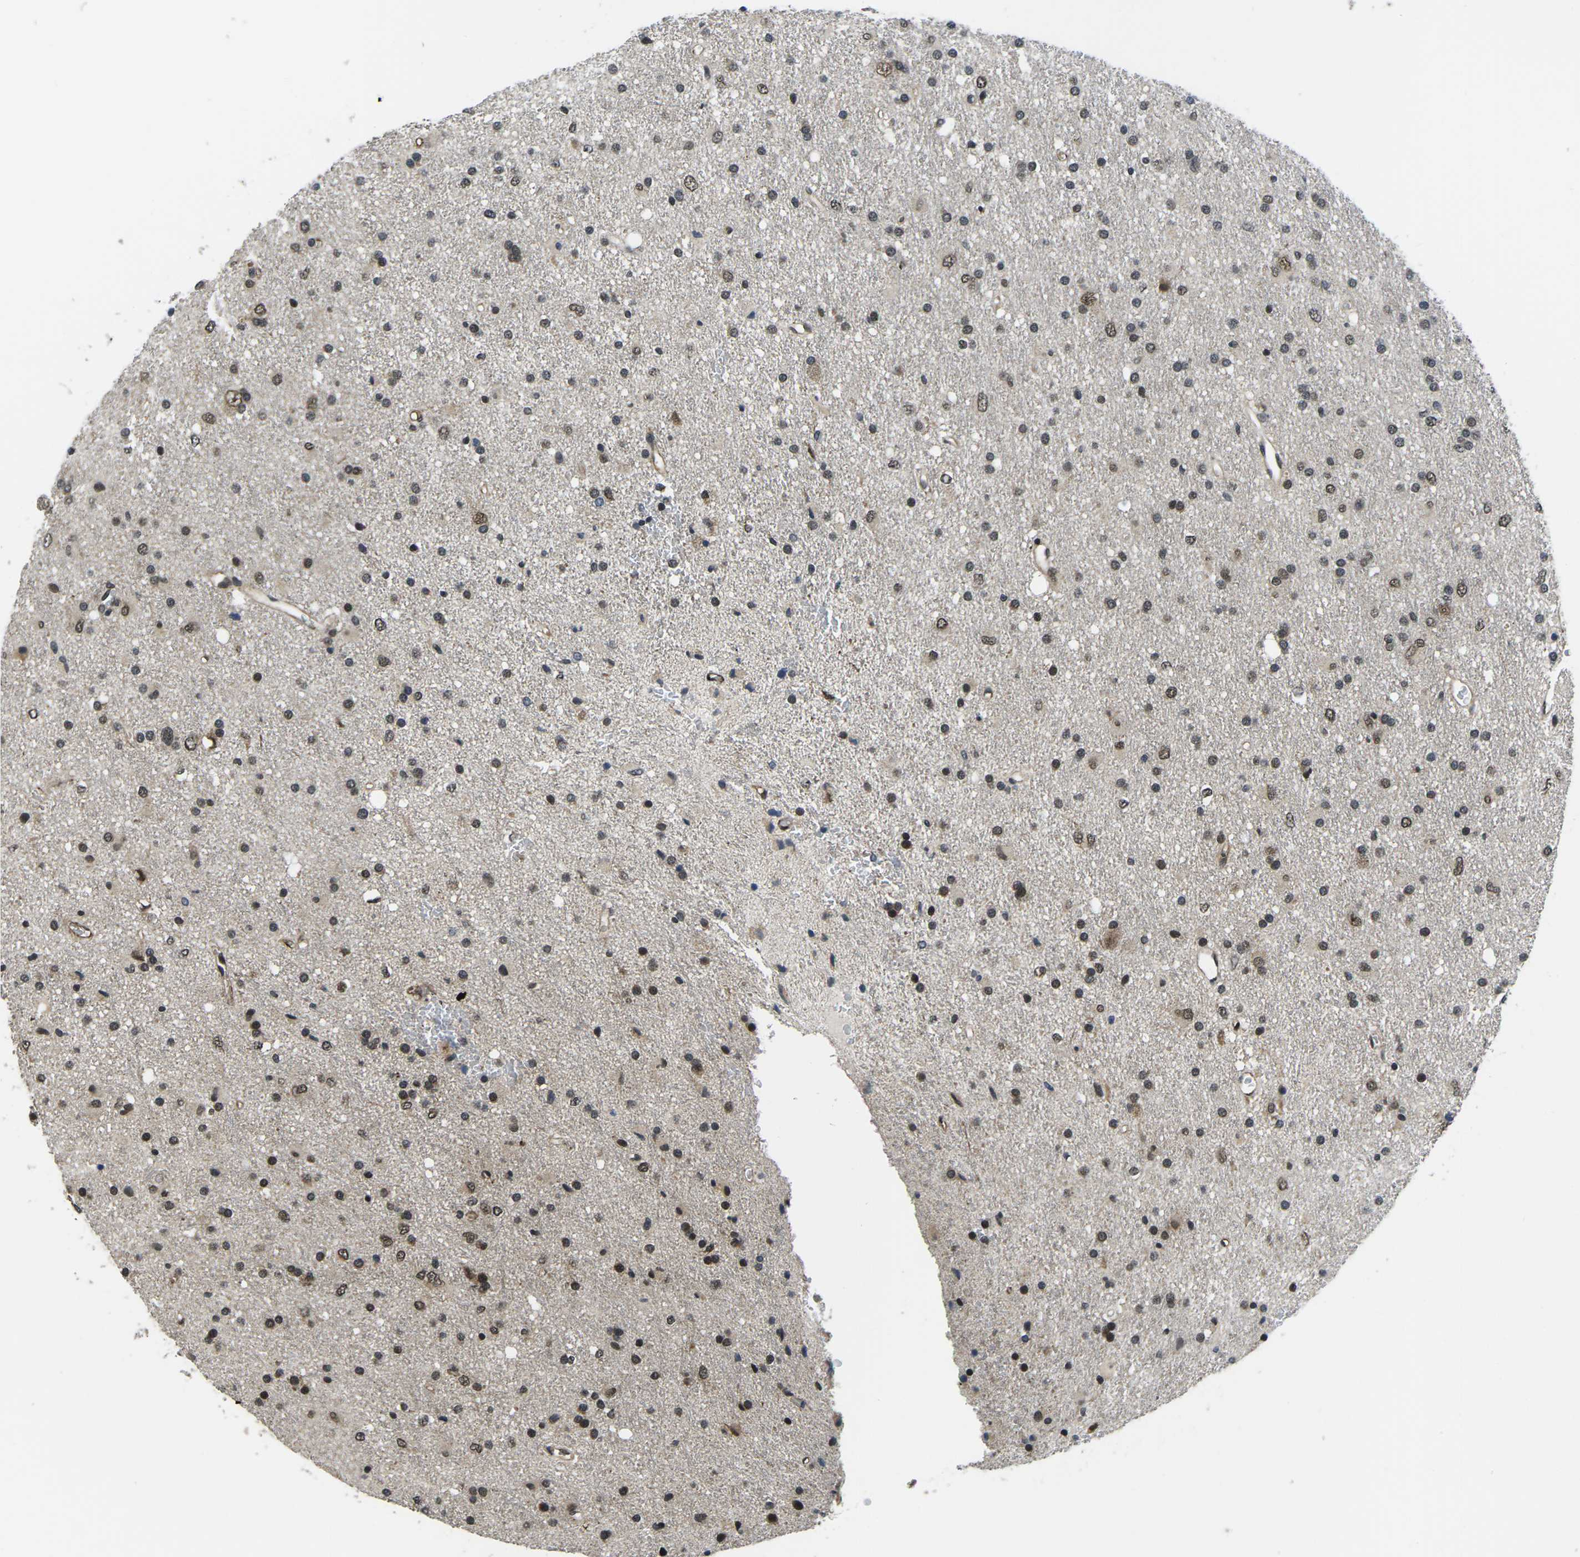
{"staining": {"intensity": "moderate", "quantity": ">75%", "location": "nuclear"}, "tissue": "glioma", "cell_type": "Tumor cells", "image_type": "cancer", "snomed": [{"axis": "morphology", "description": "Glioma, malignant, Low grade"}, {"axis": "topography", "description": "Brain"}], "caption": "High-magnification brightfield microscopy of malignant glioma (low-grade) stained with DAB (brown) and counterstained with hematoxylin (blue). tumor cells exhibit moderate nuclear staining is seen in approximately>75% of cells.", "gene": "CCNE1", "patient": {"sex": "male", "age": 77}}